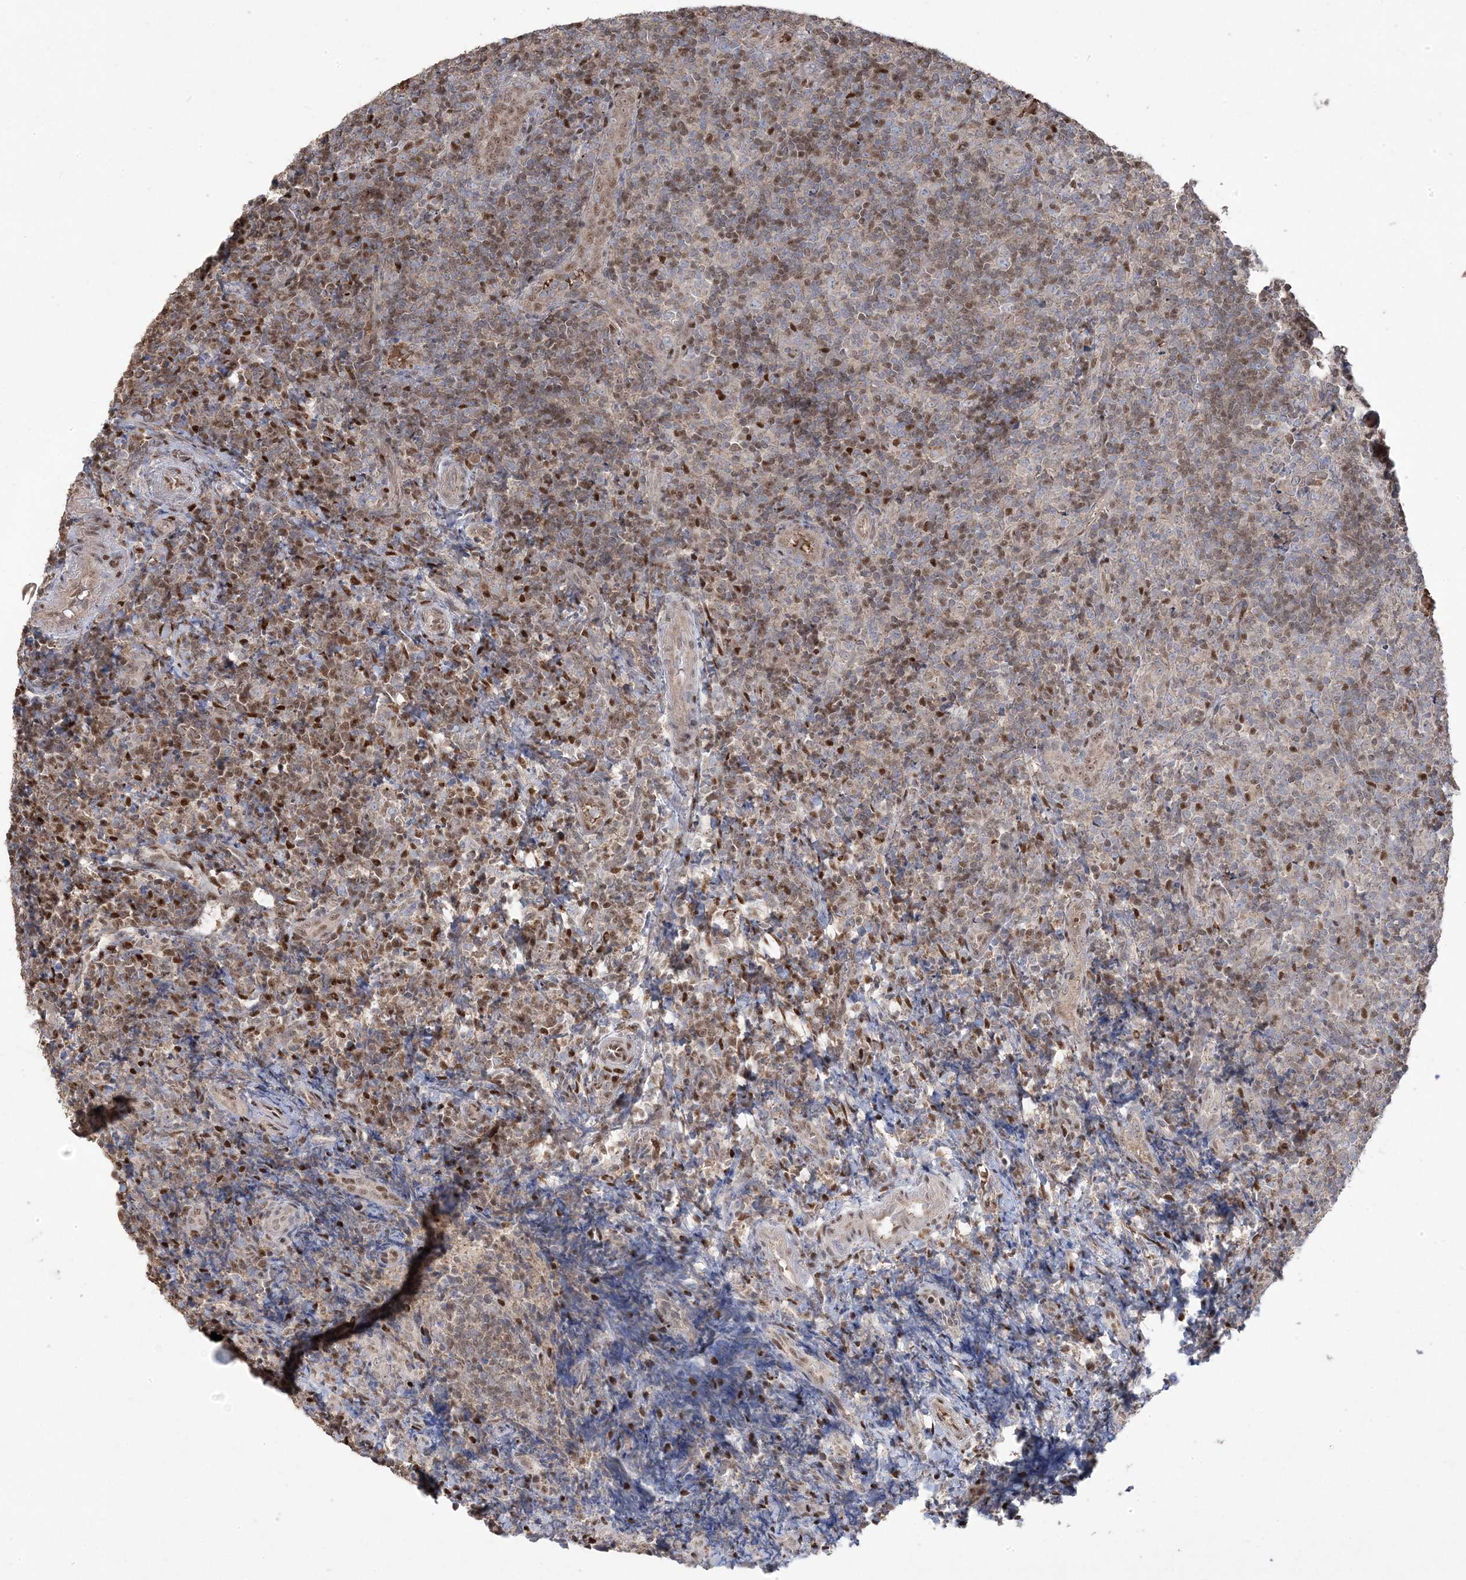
{"staining": {"intensity": "moderate", "quantity": "25%-75%", "location": "nuclear"}, "tissue": "tonsil", "cell_type": "Non-germinal center cells", "image_type": "normal", "snomed": [{"axis": "morphology", "description": "Normal tissue, NOS"}, {"axis": "topography", "description": "Tonsil"}], "caption": "The micrograph shows a brown stain indicating the presence of a protein in the nuclear of non-germinal center cells in tonsil. The protein is shown in brown color, while the nuclei are stained blue.", "gene": "PPOX", "patient": {"sex": "female", "age": 19}}